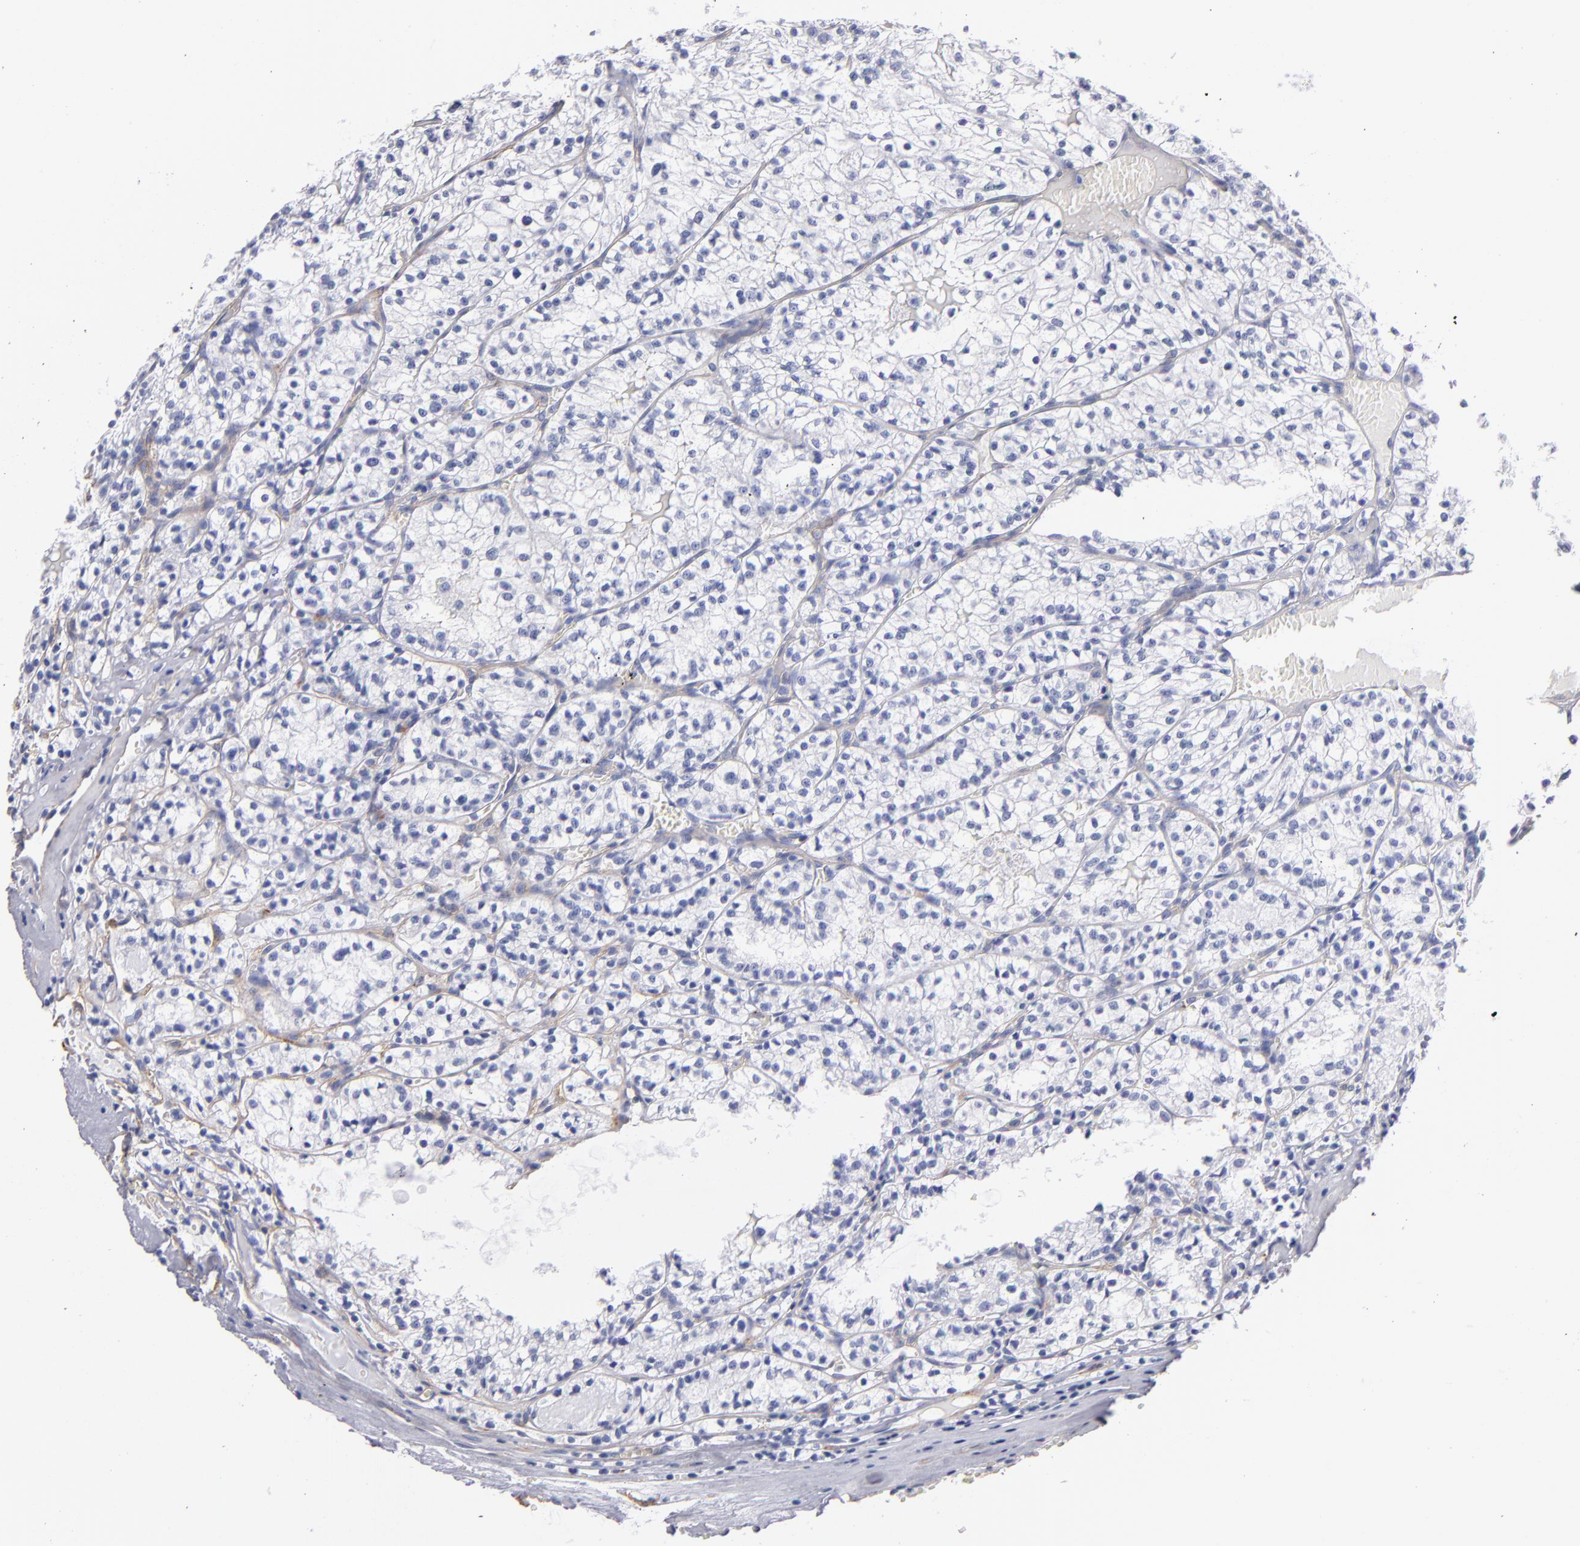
{"staining": {"intensity": "negative", "quantity": "none", "location": "none"}, "tissue": "renal cancer", "cell_type": "Tumor cells", "image_type": "cancer", "snomed": [{"axis": "morphology", "description": "Adenocarcinoma, NOS"}, {"axis": "topography", "description": "Kidney"}], "caption": "Immunohistochemical staining of human adenocarcinoma (renal) displays no significant staining in tumor cells.", "gene": "LAMC1", "patient": {"sex": "male", "age": 61}}